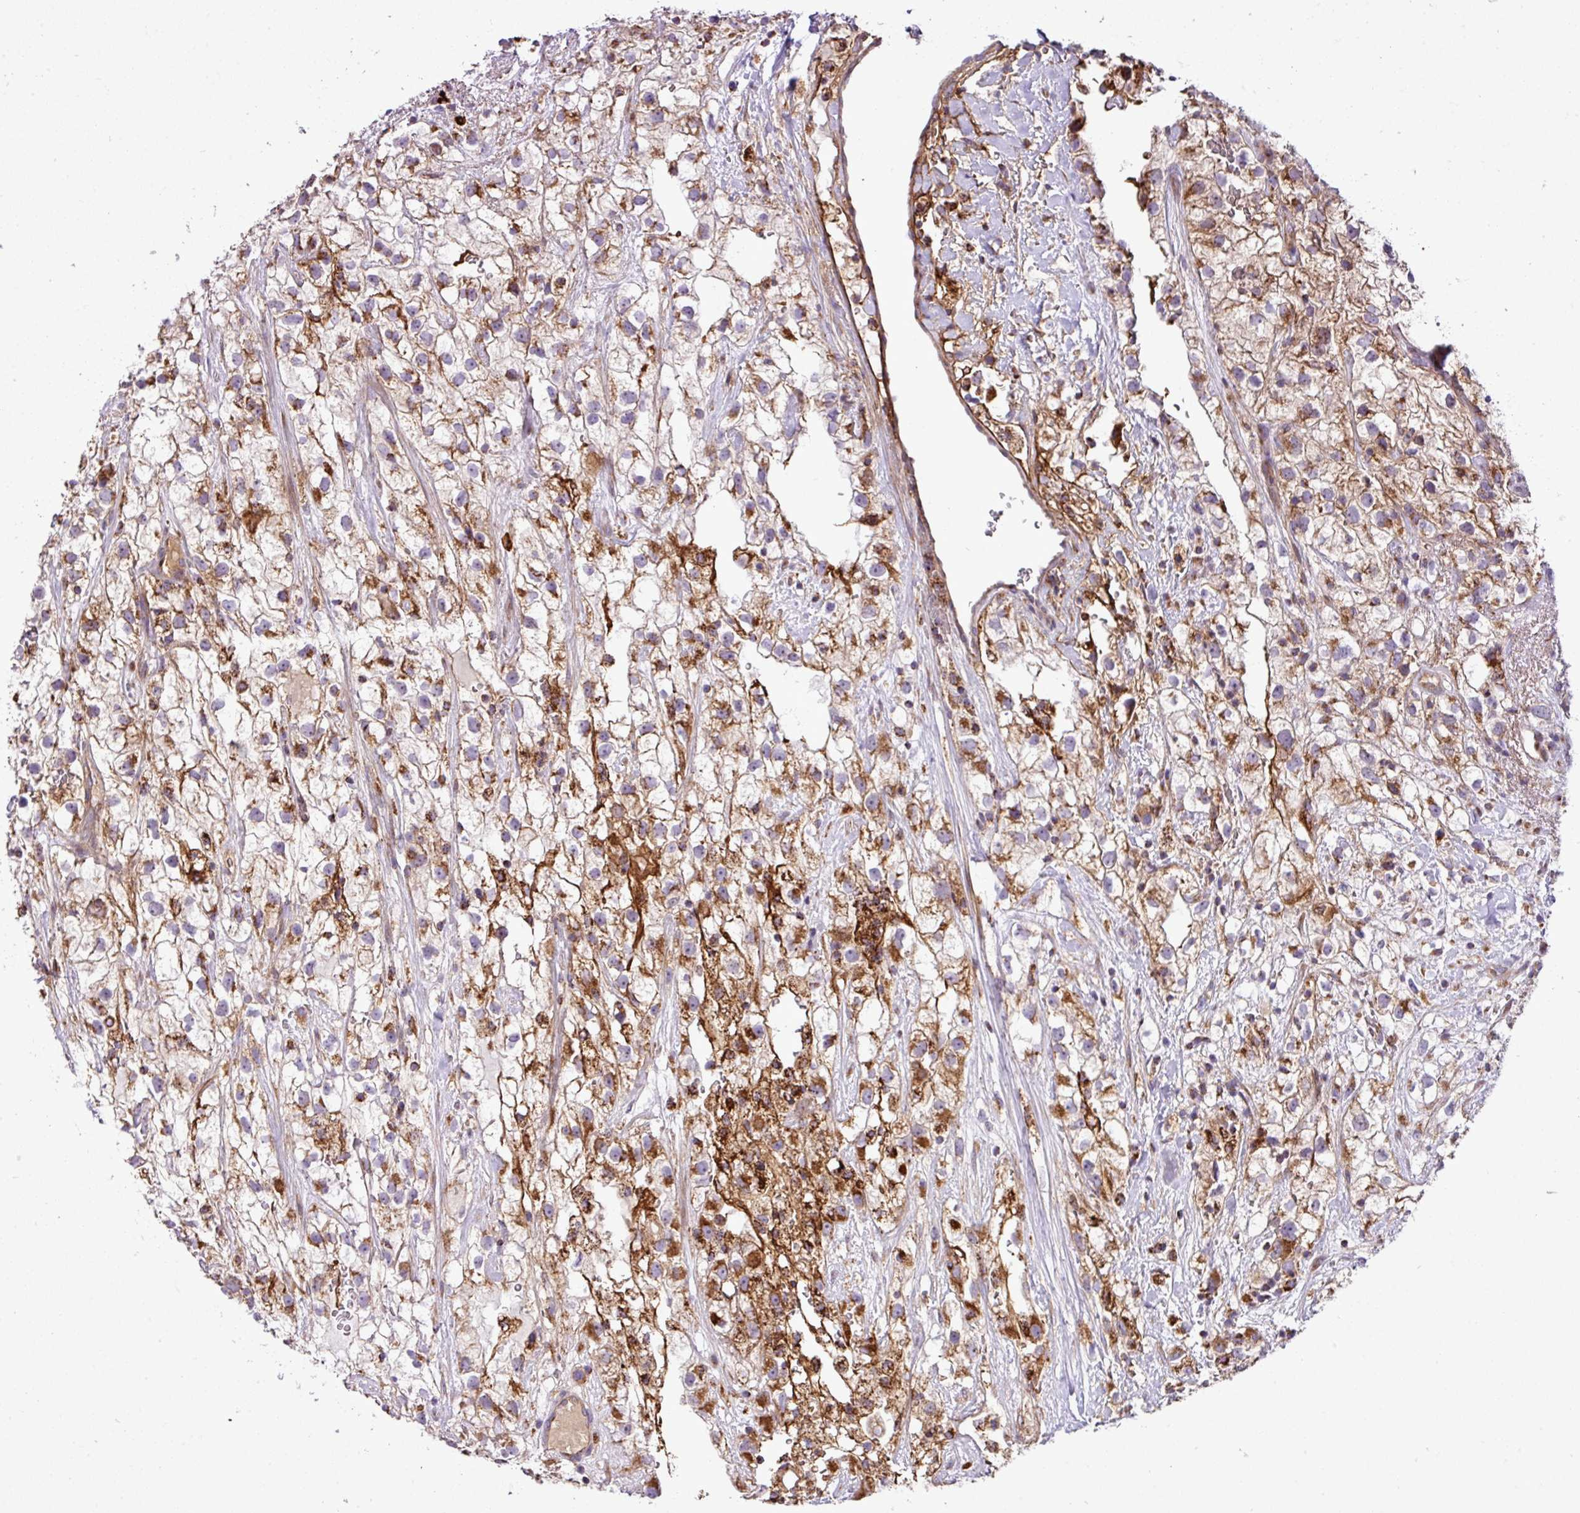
{"staining": {"intensity": "strong", "quantity": ">75%", "location": "cytoplasmic/membranous"}, "tissue": "renal cancer", "cell_type": "Tumor cells", "image_type": "cancer", "snomed": [{"axis": "morphology", "description": "Adenocarcinoma, NOS"}, {"axis": "topography", "description": "Kidney"}], "caption": "Protein staining reveals strong cytoplasmic/membranous positivity in about >75% of tumor cells in renal adenocarcinoma.", "gene": "ZNF569", "patient": {"sex": "male", "age": 59}}